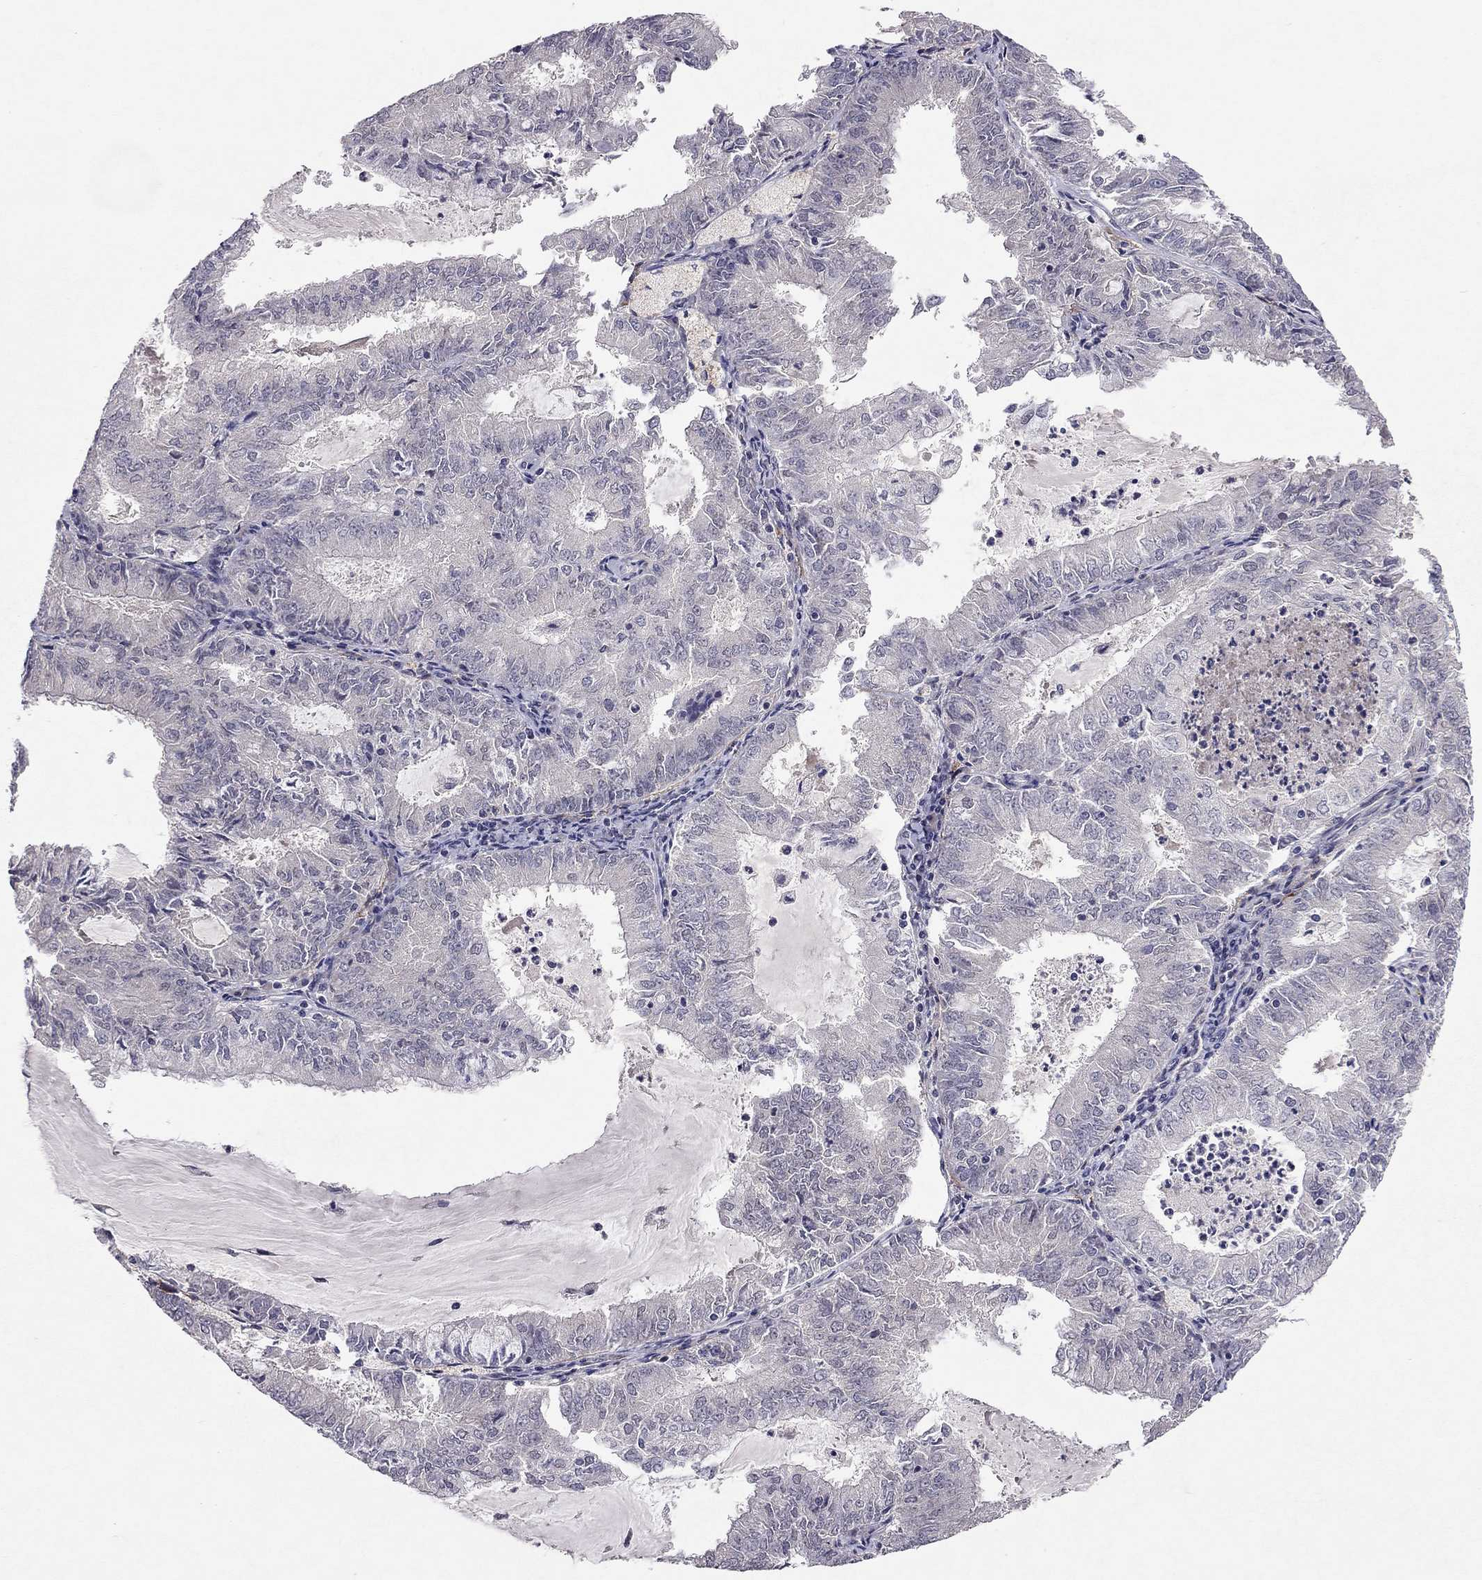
{"staining": {"intensity": "negative", "quantity": "none", "location": "none"}, "tissue": "endometrial cancer", "cell_type": "Tumor cells", "image_type": "cancer", "snomed": [{"axis": "morphology", "description": "Adenocarcinoma, NOS"}, {"axis": "topography", "description": "Endometrium"}], "caption": "Immunohistochemical staining of human adenocarcinoma (endometrial) displays no significant expression in tumor cells. The staining is performed using DAB brown chromogen with nuclei counter-stained in using hematoxylin.", "gene": "ESR2", "patient": {"sex": "female", "age": 57}}